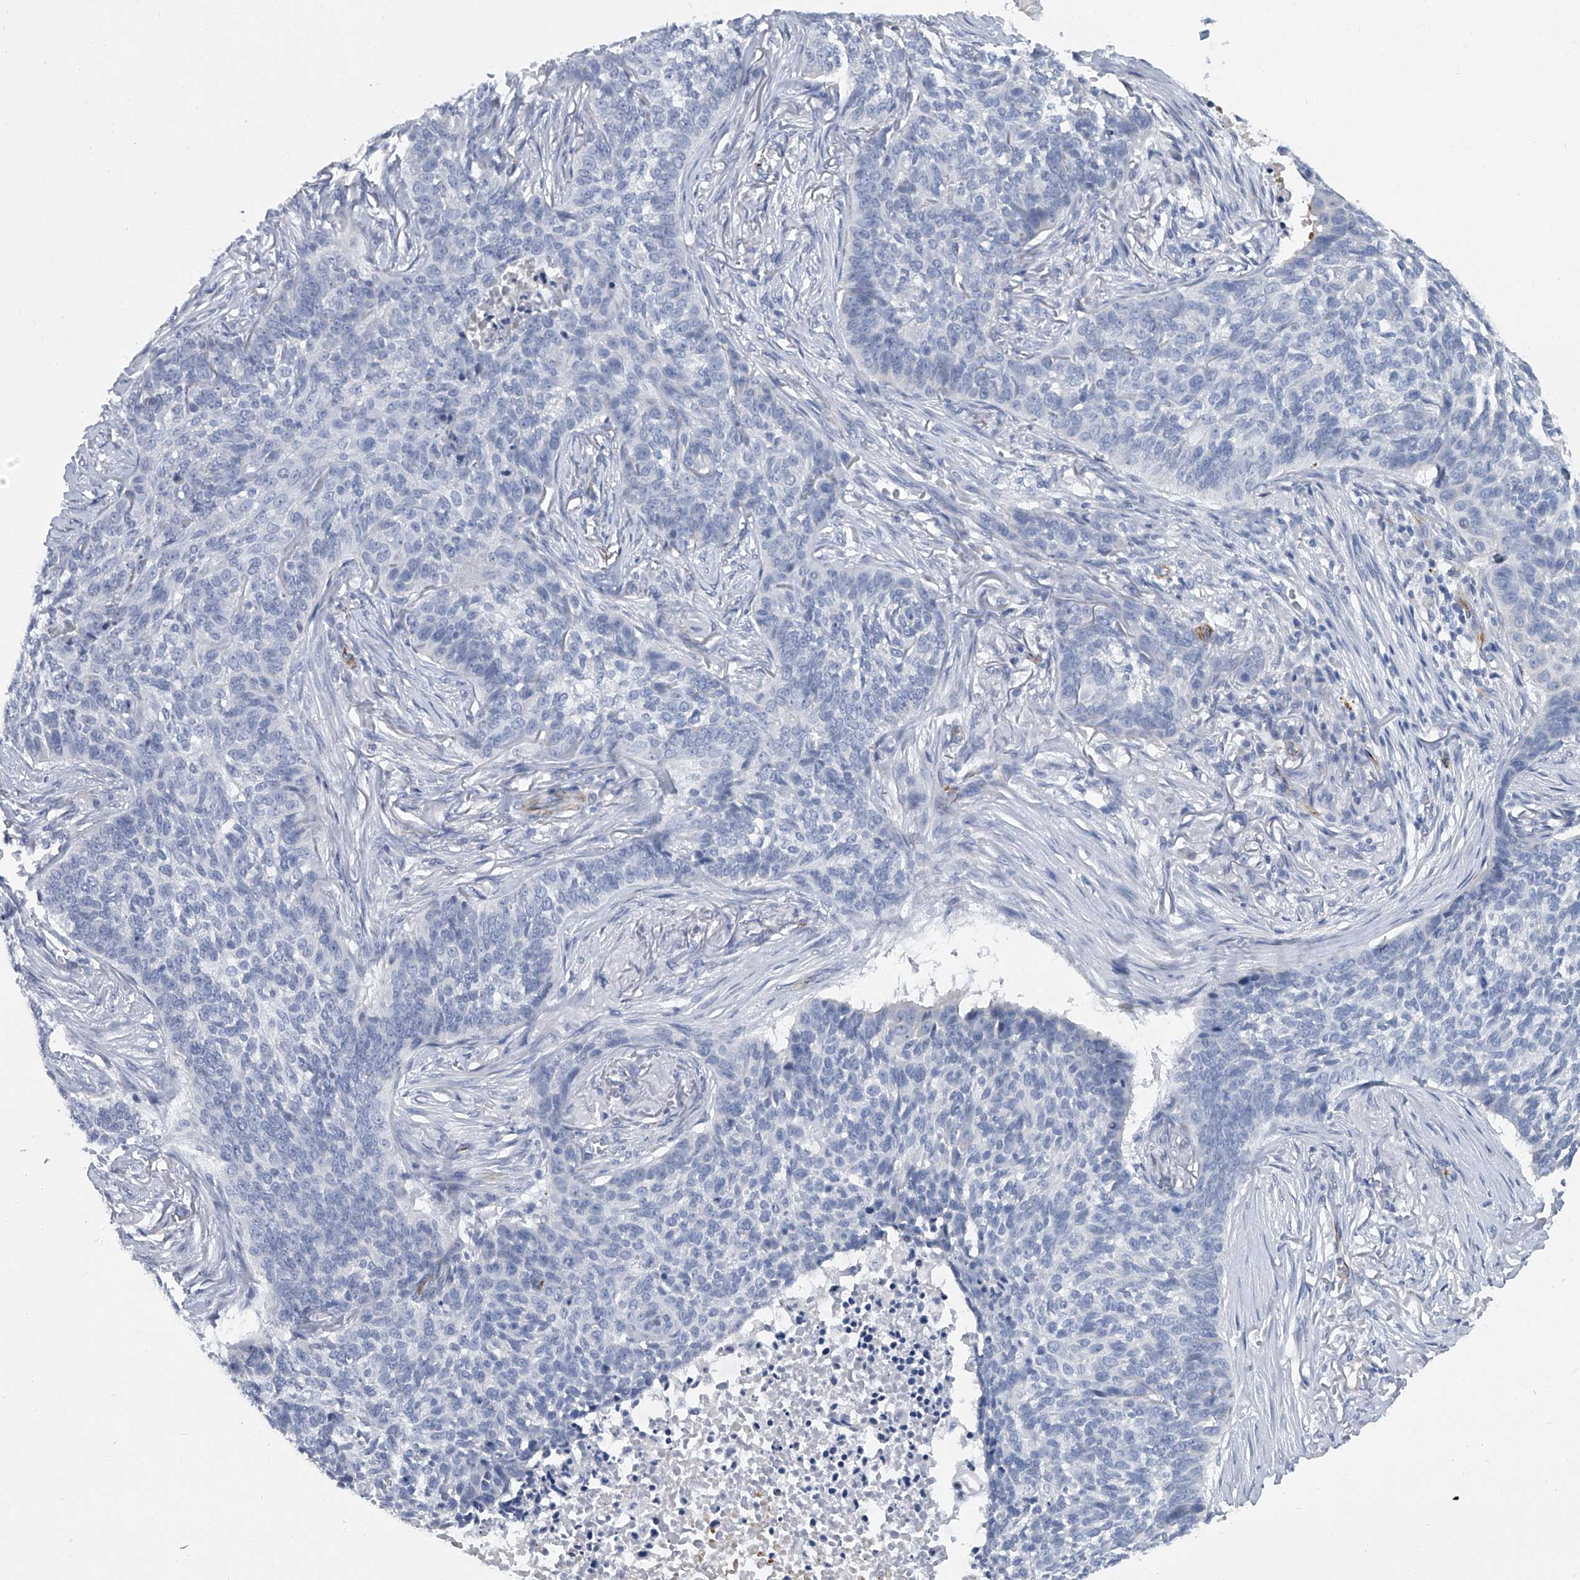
{"staining": {"intensity": "negative", "quantity": "none", "location": "none"}, "tissue": "skin cancer", "cell_type": "Tumor cells", "image_type": "cancer", "snomed": [{"axis": "morphology", "description": "Basal cell carcinoma"}, {"axis": "topography", "description": "Skin"}], "caption": "Protein analysis of skin basal cell carcinoma demonstrates no significant positivity in tumor cells.", "gene": "KIRREL1", "patient": {"sex": "male", "age": 85}}